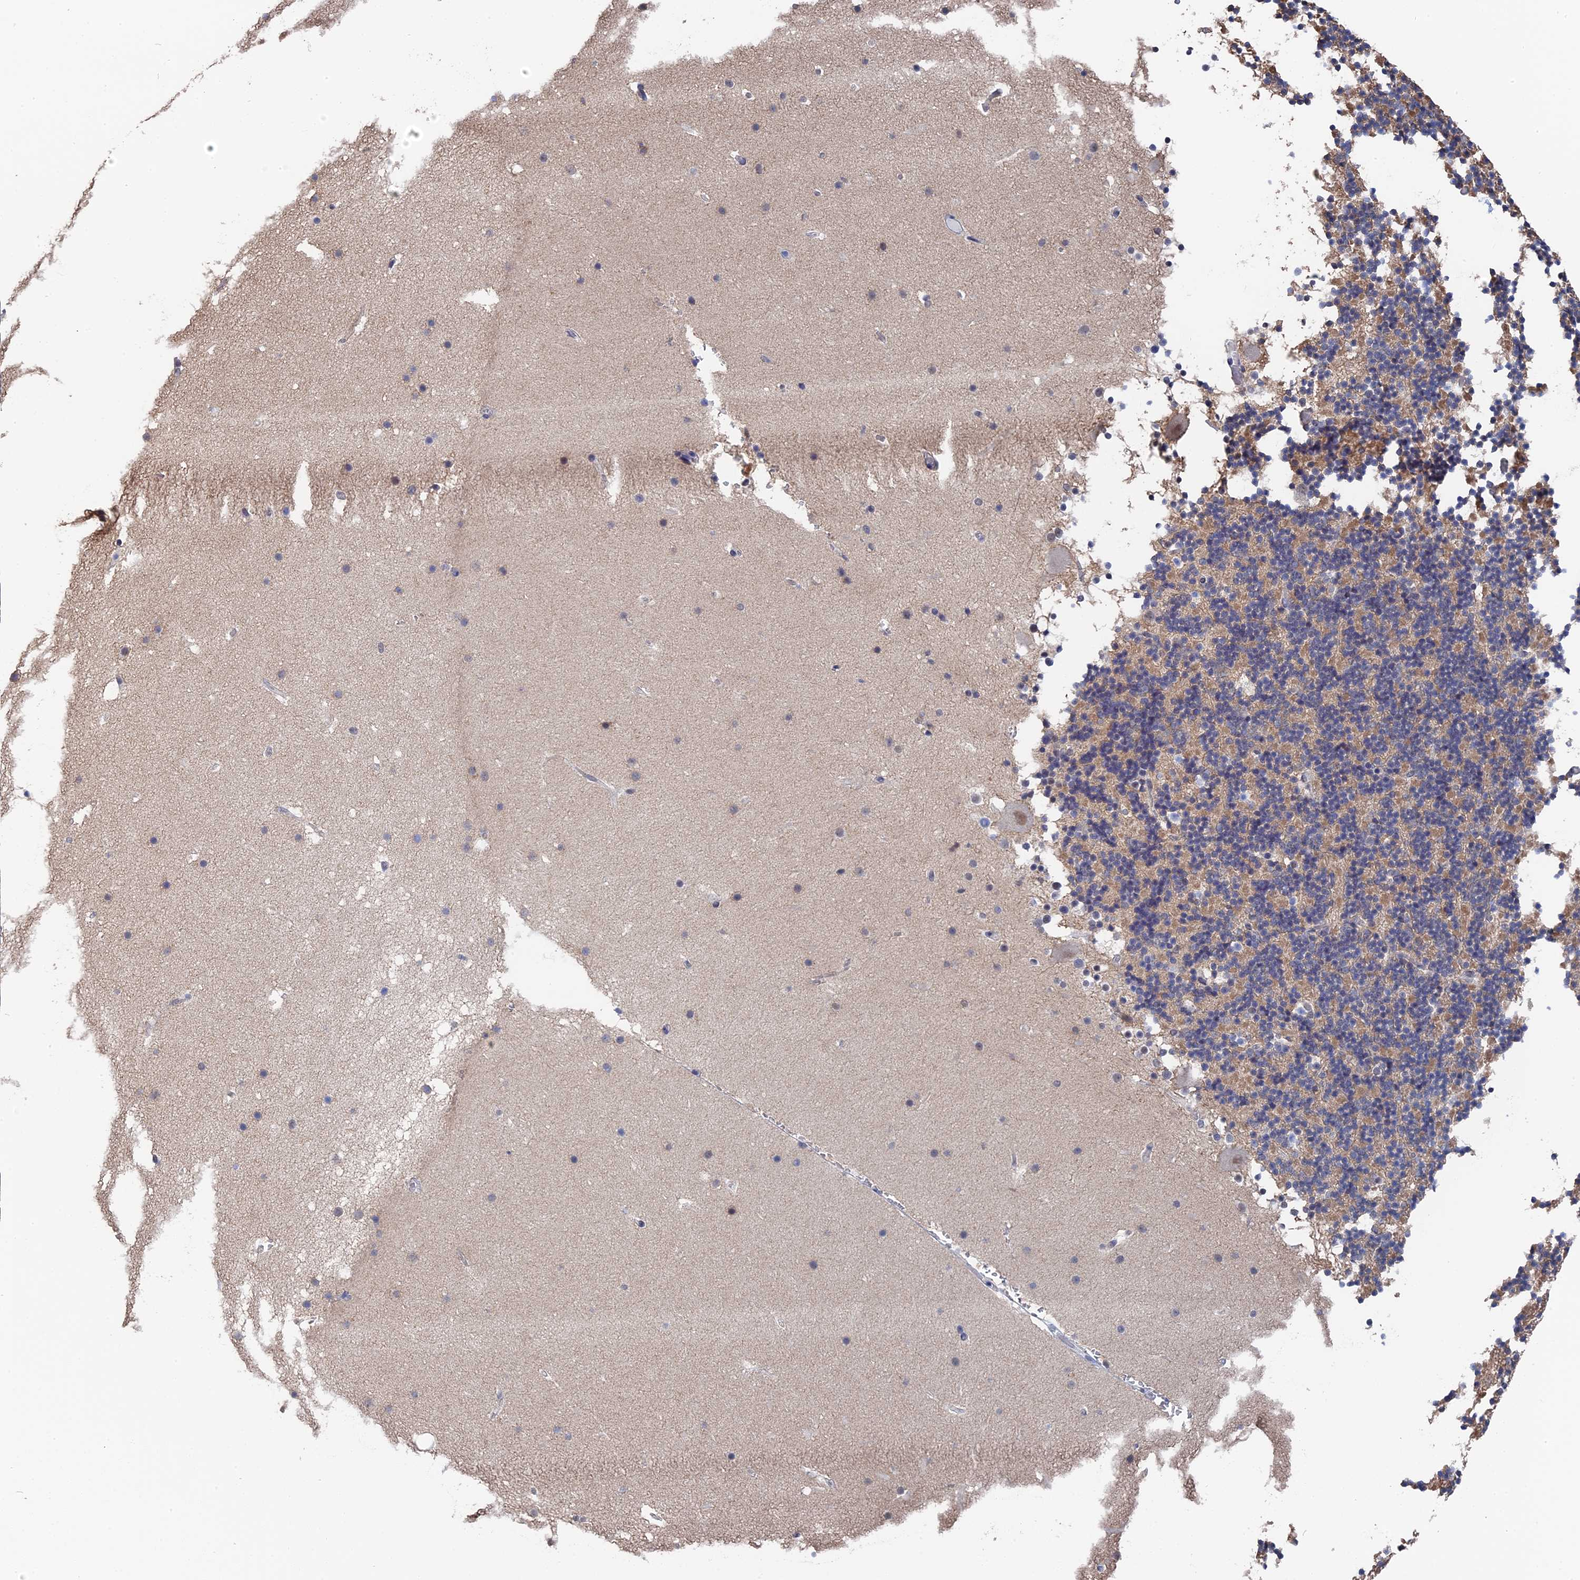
{"staining": {"intensity": "negative", "quantity": "none", "location": "none"}, "tissue": "cerebellum", "cell_type": "Cells in granular layer", "image_type": "normal", "snomed": [{"axis": "morphology", "description": "Normal tissue, NOS"}, {"axis": "topography", "description": "Cerebellum"}], "caption": "Cells in granular layer are negative for brown protein staining in normal cerebellum. (Brightfield microscopy of DAB (3,3'-diaminobenzidine) immunohistochemistry (IHC) at high magnification).", "gene": "TSSC4", "patient": {"sex": "male", "age": 57}}